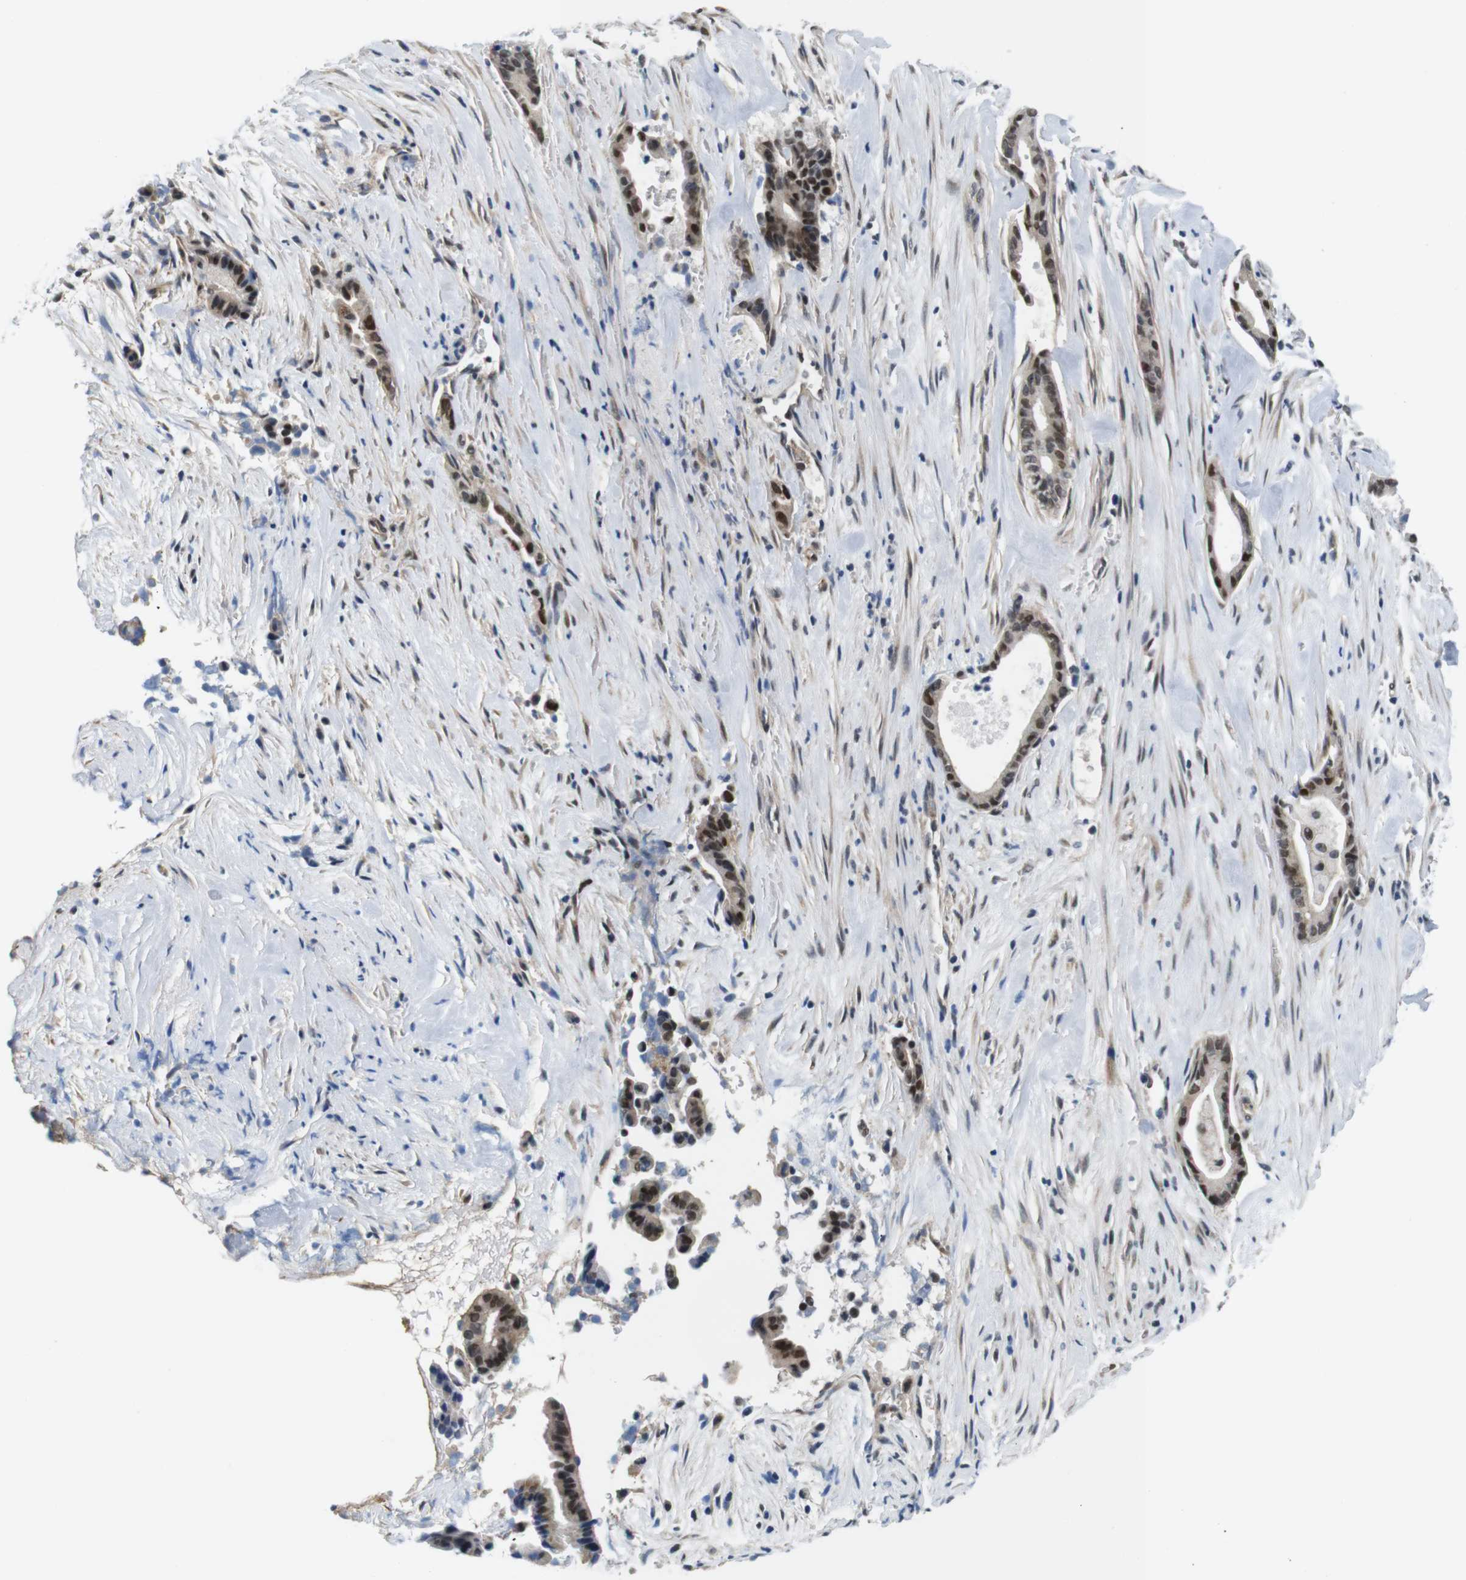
{"staining": {"intensity": "strong", "quantity": ">75%", "location": "nuclear"}, "tissue": "liver cancer", "cell_type": "Tumor cells", "image_type": "cancer", "snomed": [{"axis": "morphology", "description": "Cholangiocarcinoma"}, {"axis": "topography", "description": "Liver"}], "caption": "Protein staining of cholangiocarcinoma (liver) tissue reveals strong nuclear expression in approximately >75% of tumor cells.", "gene": "SMCO2", "patient": {"sex": "female", "age": 55}}